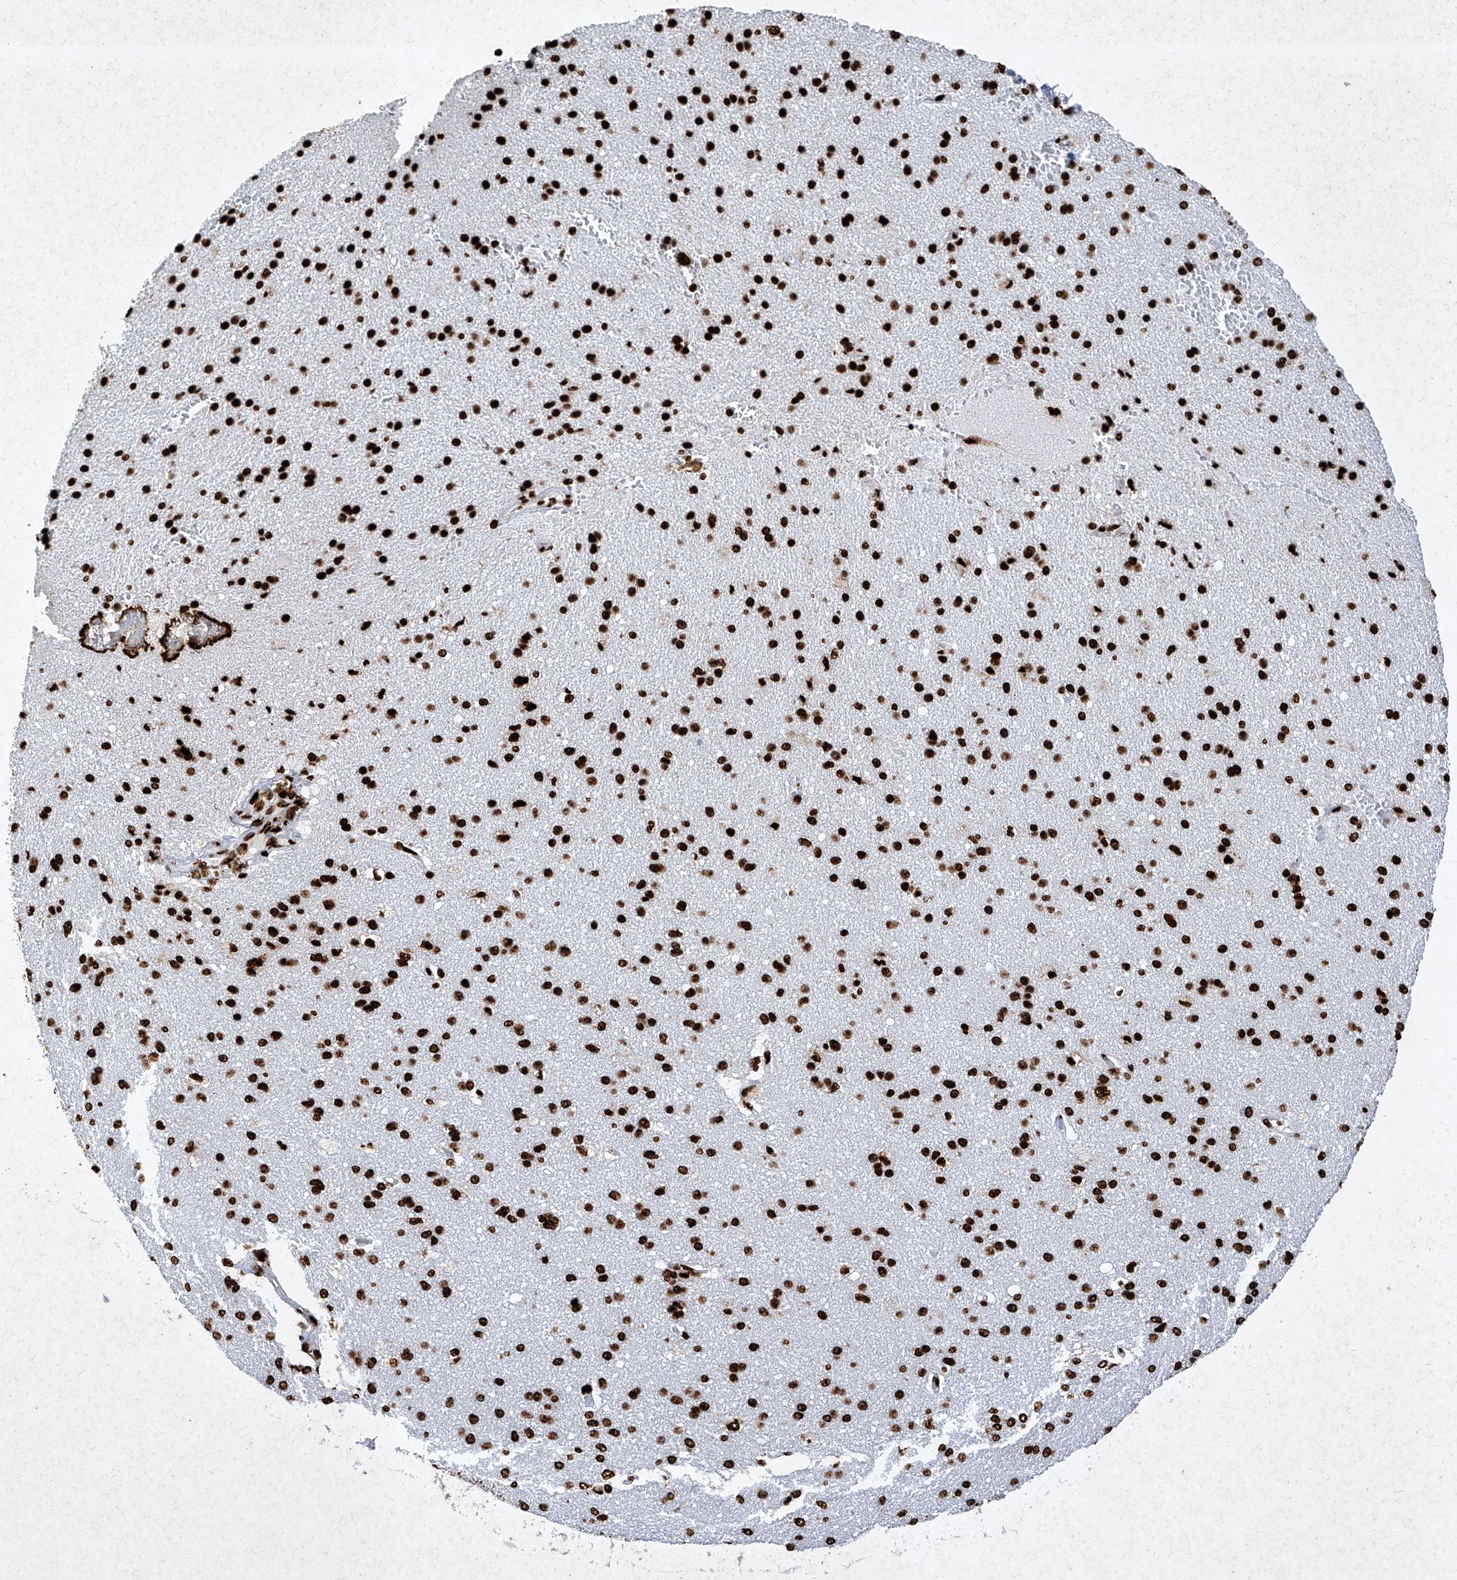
{"staining": {"intensity": "strong", "quantity": ">75%", "location": "nuclear"}, "tissue": "cerebral cortex", "cell_type": "Endothelial cells", "image_type": "normal", "snomed": [{"axis": "morphology", "description": "Normal tissue, NOS"}, {"axis": "topography", "description": "Cerebral cortex"}], "caption": "A brown stain highlights strong nuclear expression of a protein in endothelial cells of benign cerebral cortex.", "gene": "SRSF6", "patient": {"sex": "male", "age": 62}}